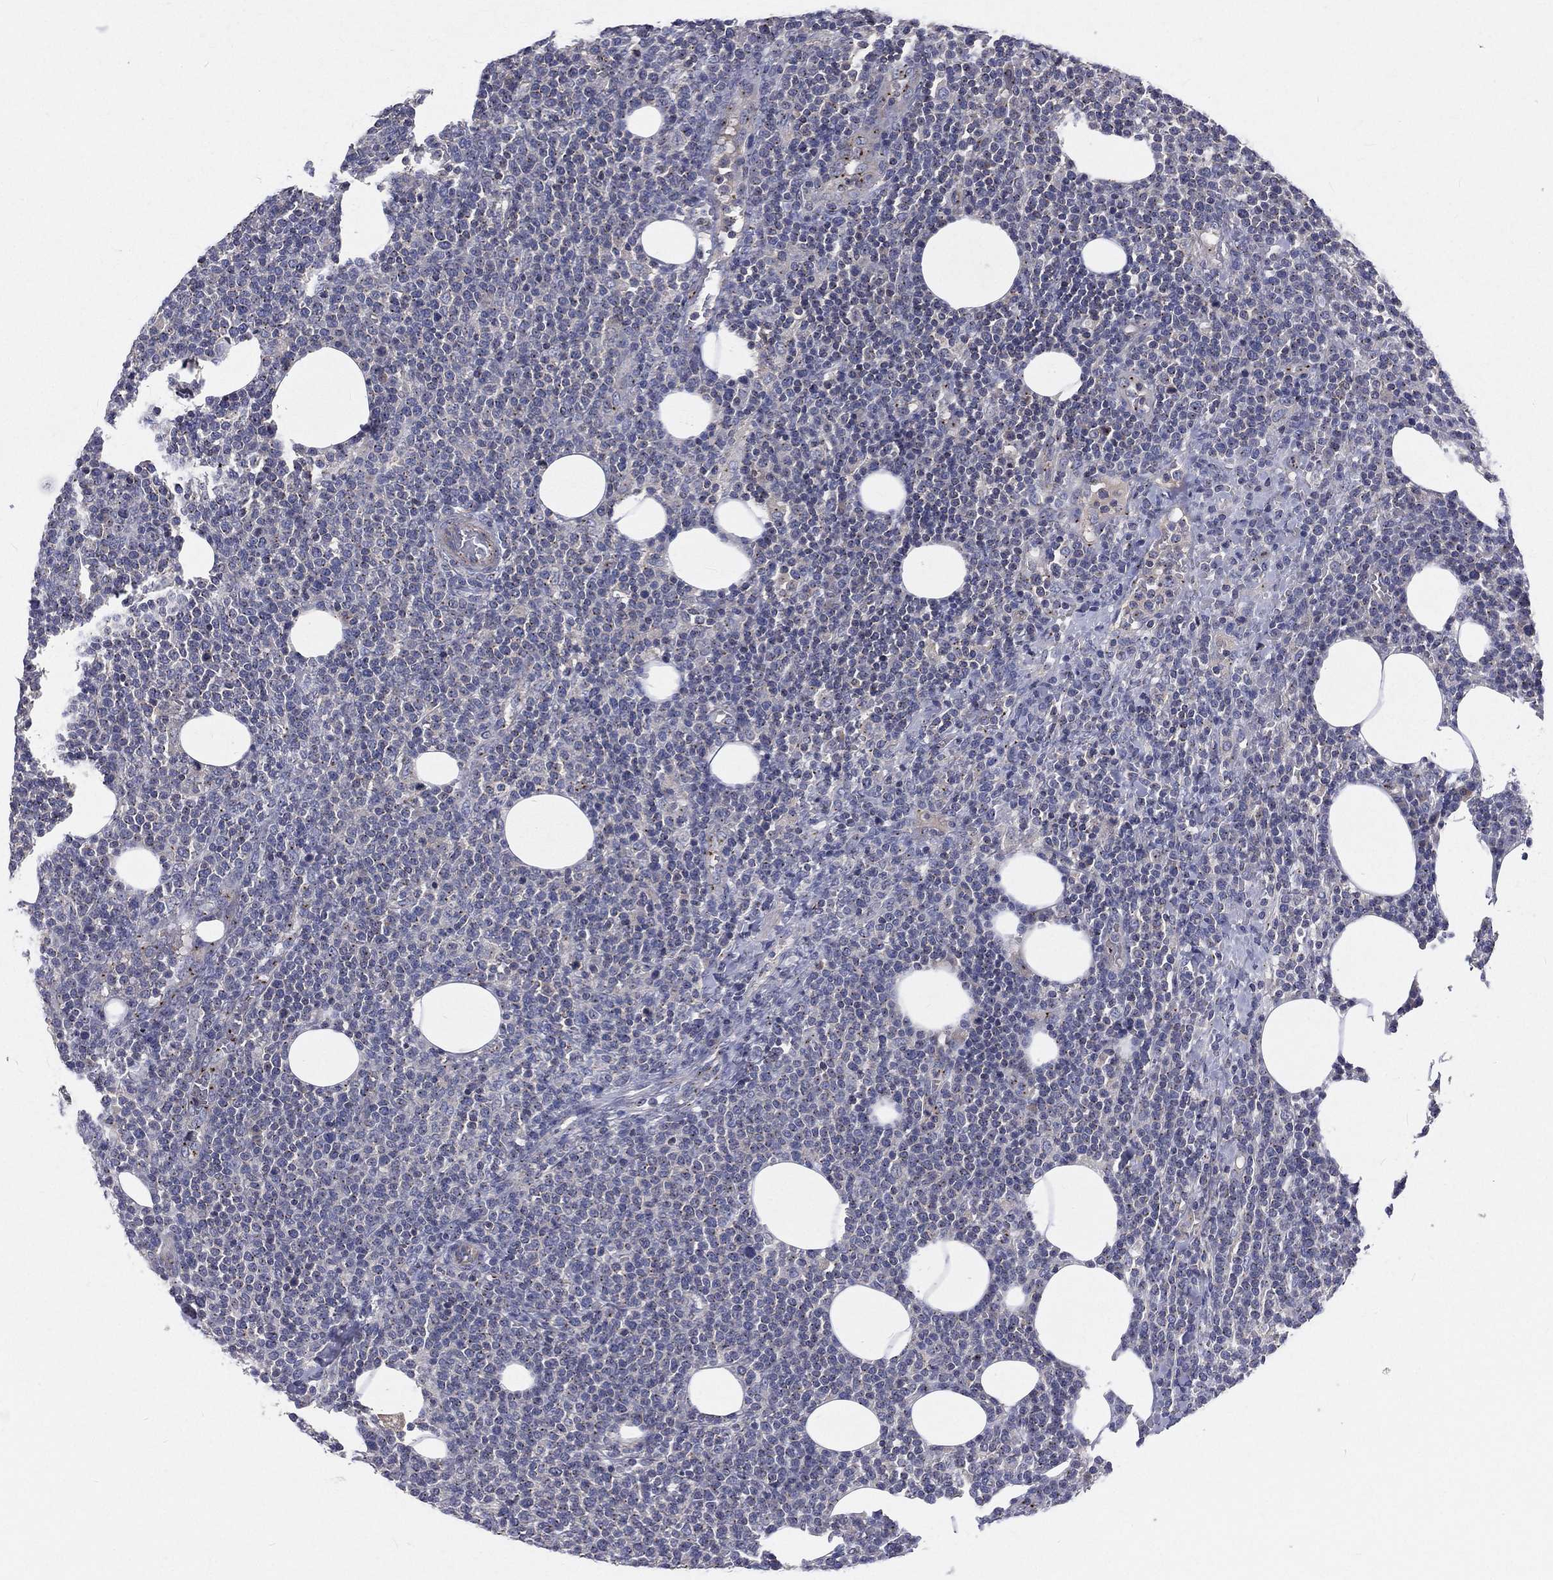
{"staining": {"intensity": "weak", "quantity": "25%-75%", "location": "cytoplasmic/membranous"}, "tissue": "lymphoma", "cell_type": "Tumor cells", "image_type": "cancer", "snomed": [{"axis": "morphology", "description": "Malignant lymphoma, non-Hodgkin's type, High grade"}, {"axis": "topography", "description": "Lymph node"}], "caption": "This histopathology image shows immunohistochemistry (IHC) staining of human malignant lymphoma, non-Hodgkin's type (high-grade), with low weak cytoplasmic/membranous positivity in about 25%-75% of tumor cells.", "gene": "CROCC", "patient": {"sex": "male", "age": 61}}